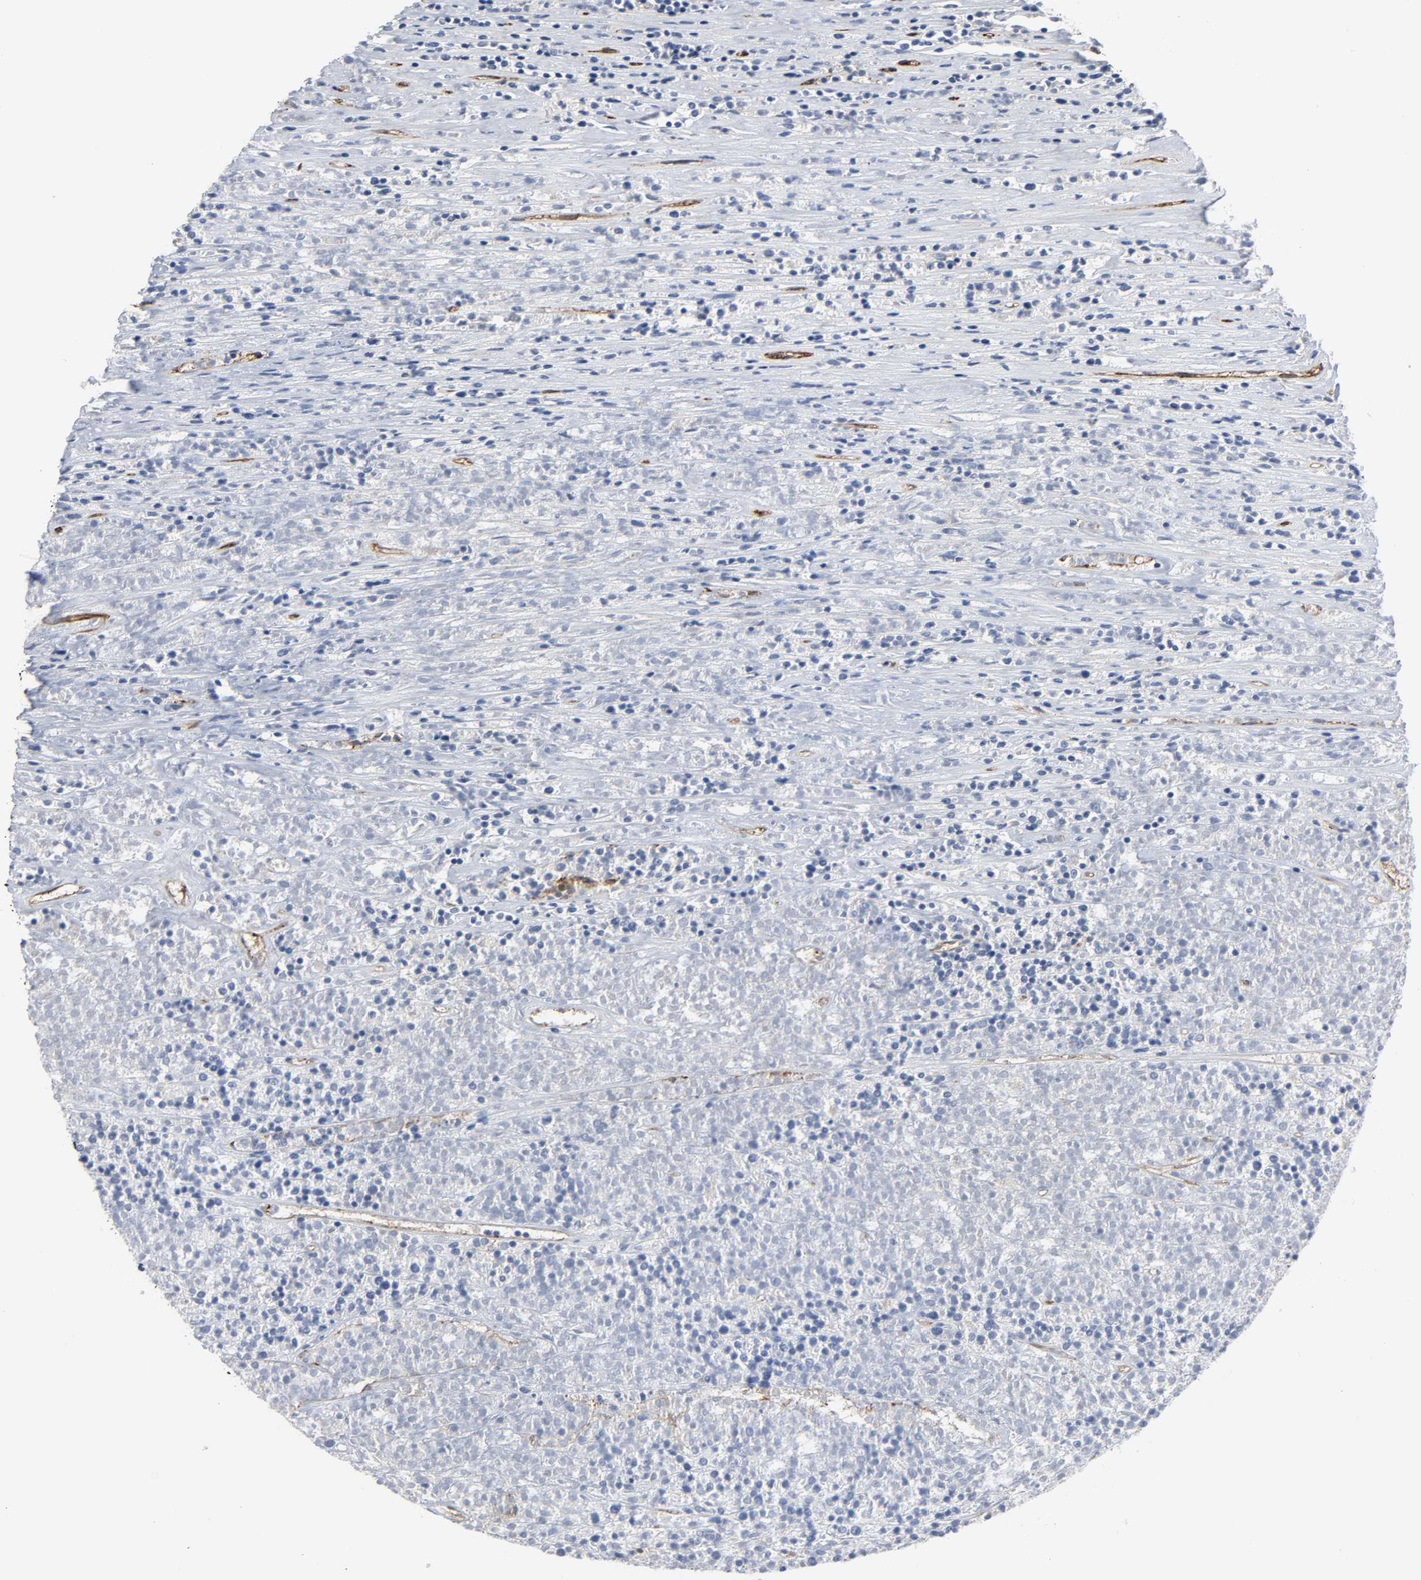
{"staining": {"intensity": "negative", "quantity": "none", "location": "none"}, "tissue": "lymphoma", "cell_type": "Tumor cells", "image_type": "cancer", "snomed": [{"axis": "morphology", "description": "Malignant lymphoma, non-Hodgkin's type, High grade"}, {"axis": "topography", "description": "Lymph node"}], "caption": "Human lymphoma stained for a protein using immunohistochemistry (IHC) demonstrates no expression in tumor cells.", "gene": "PECAM1", "patient": {"sex": "female", "age": 73}}